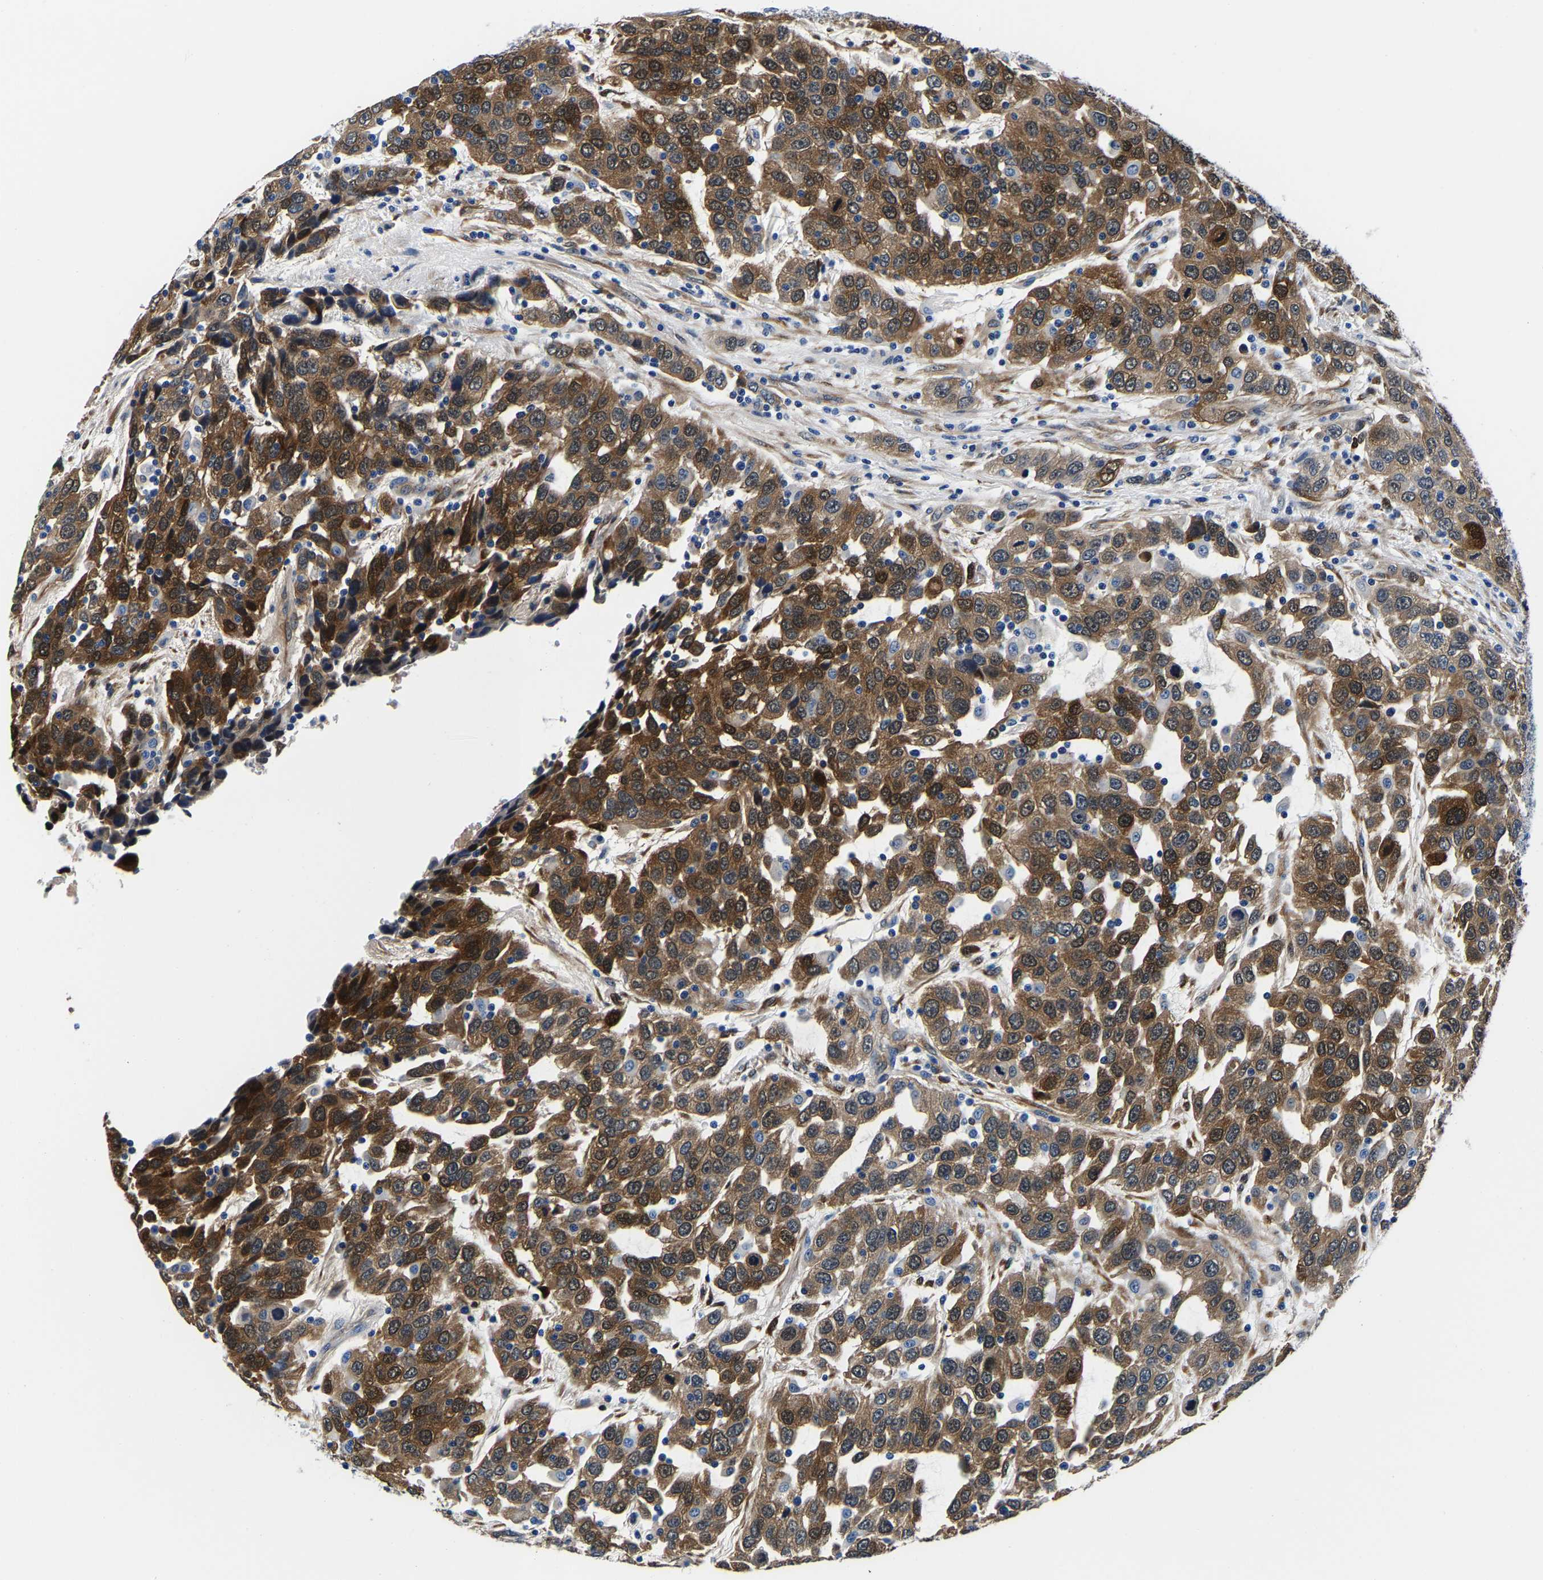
{"staining": {"intensity": "strong", "quantity": ">75%", "location": "cytoplasmic/membranous"}, "tissue": "urothelial cancer", "cell_type": "Tumor cells", "image_type": "cancer", "snomed": [{"axis": "morphology", "description": "Urothelial carcinoma, High grade"}, {"axis": "topography", "description": "Urinary bladder"}], "caption": "Protein analysis of urothelial cancer tissue shows strong cytoplasmic/membranous staining in about >75% of tumor cells.", "gene": "S100A13", "patient": {"sex": "female", "age": 80}}